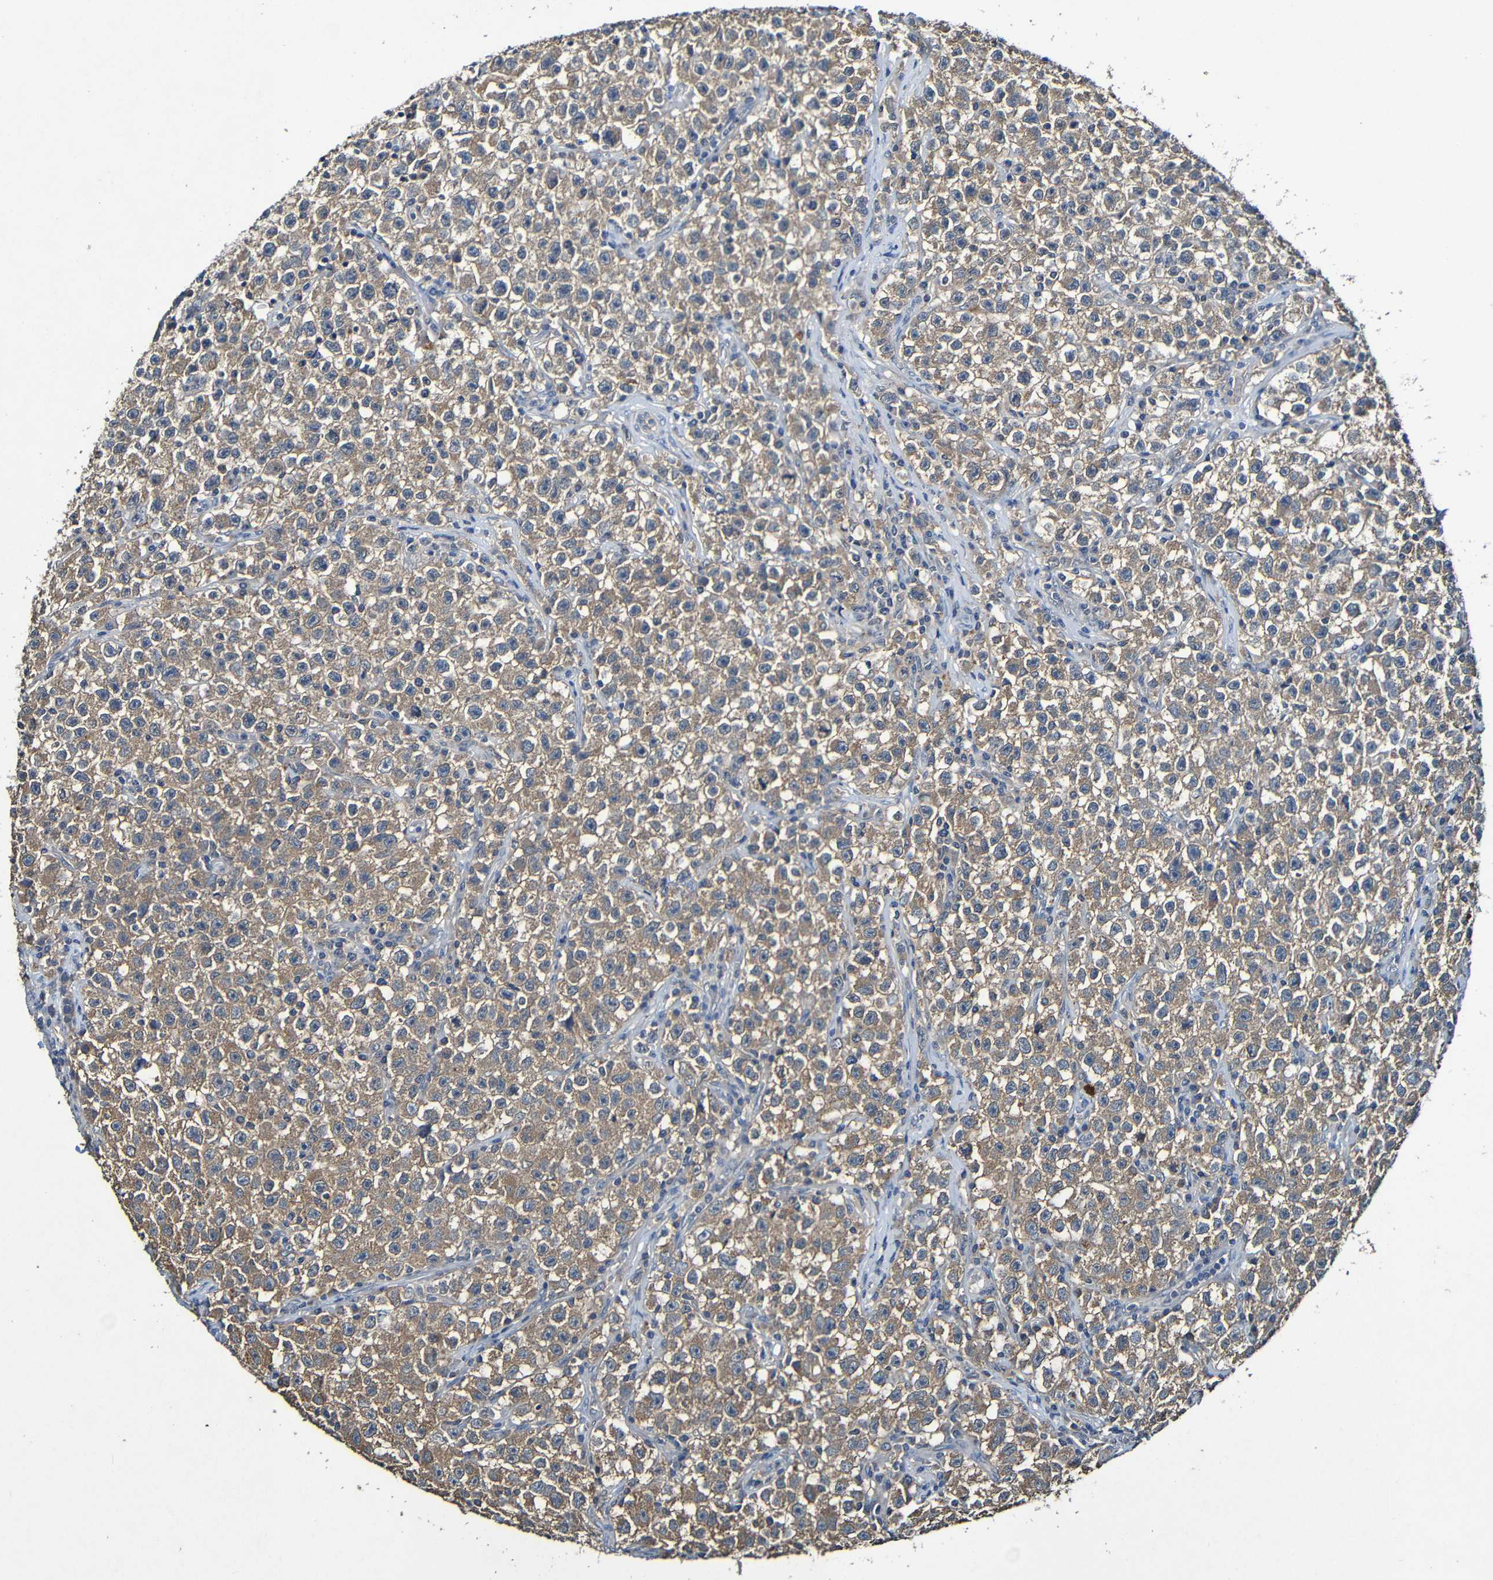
{"staining": {"intensity": "weak", "quantity": ">75%", "location": "cytoplasmic/membranous"}, "tissue": "testis cancer", "cell_type": "Tumor cells", "image_type": "cancer", "snomed": [{"axis": "morphology", "description": "Seminoma, NOS"}, {"axis": "topography", "description": "Testis"}], "caption": "There is low levels of weak cytoplasmic/membranous expression in tumor cells of testis cancer (seminoma), as demonstrated by immunohistochemical staining (brown color).", "gene": "LRRC70", "patient": {"sex": "male", "age": 22}}